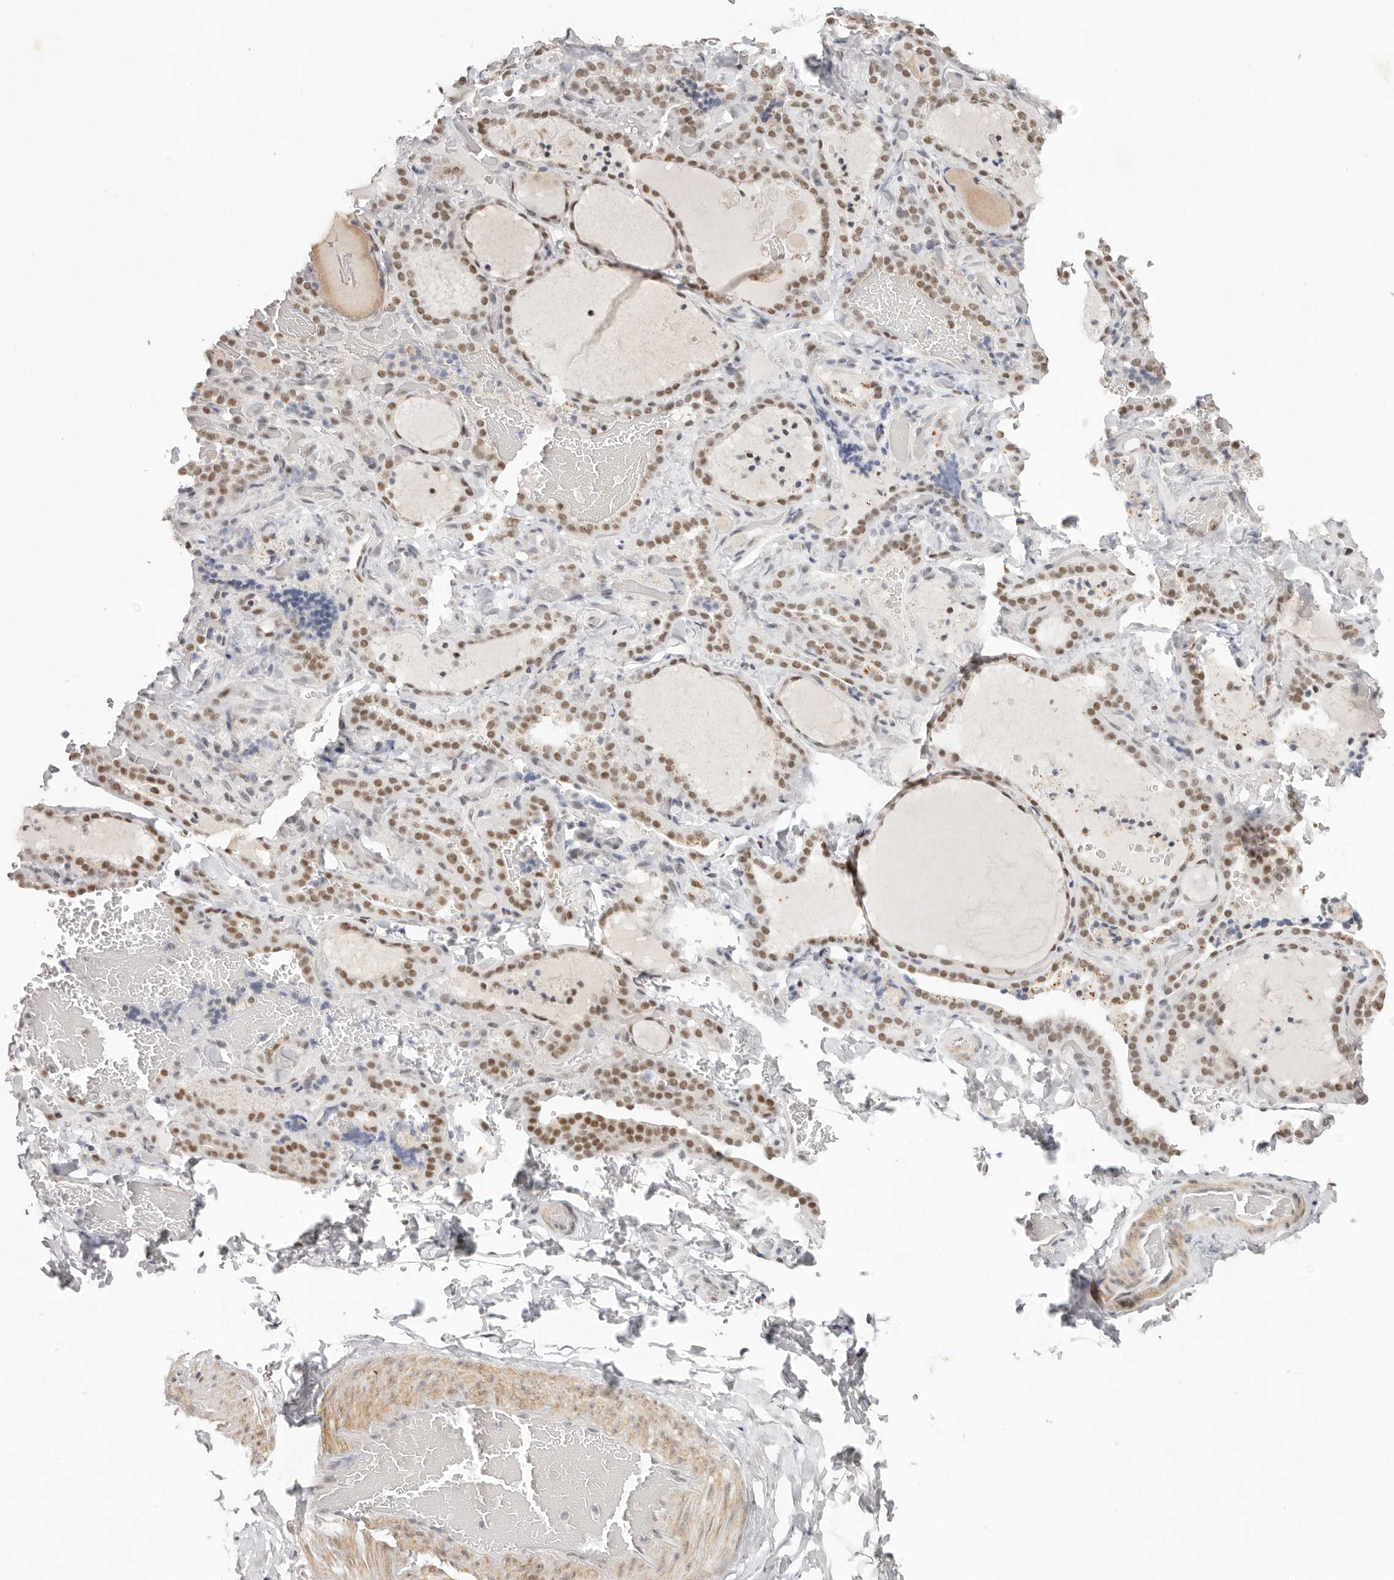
{"staining": {"intensity": "moderate", "quantity": ">75%", "location": "nuclear"}, "tissue": "thyroid gland", "cell_type": "Glandular cells", "image_type": "normal", "snomed": [{"axis": "morphology", "description": "Normal tissue, NOS"}, {"axis": "topography", "description": "Thyroid gland"}], "caption": "Immunohistochemical staining of benign human thyroid gland demonstrates >75% levels of moderate nuclear protein expression in about >75% of glandular cells.", "gene": "LARP7", "patient": {"sex": "female", "age": 22}}